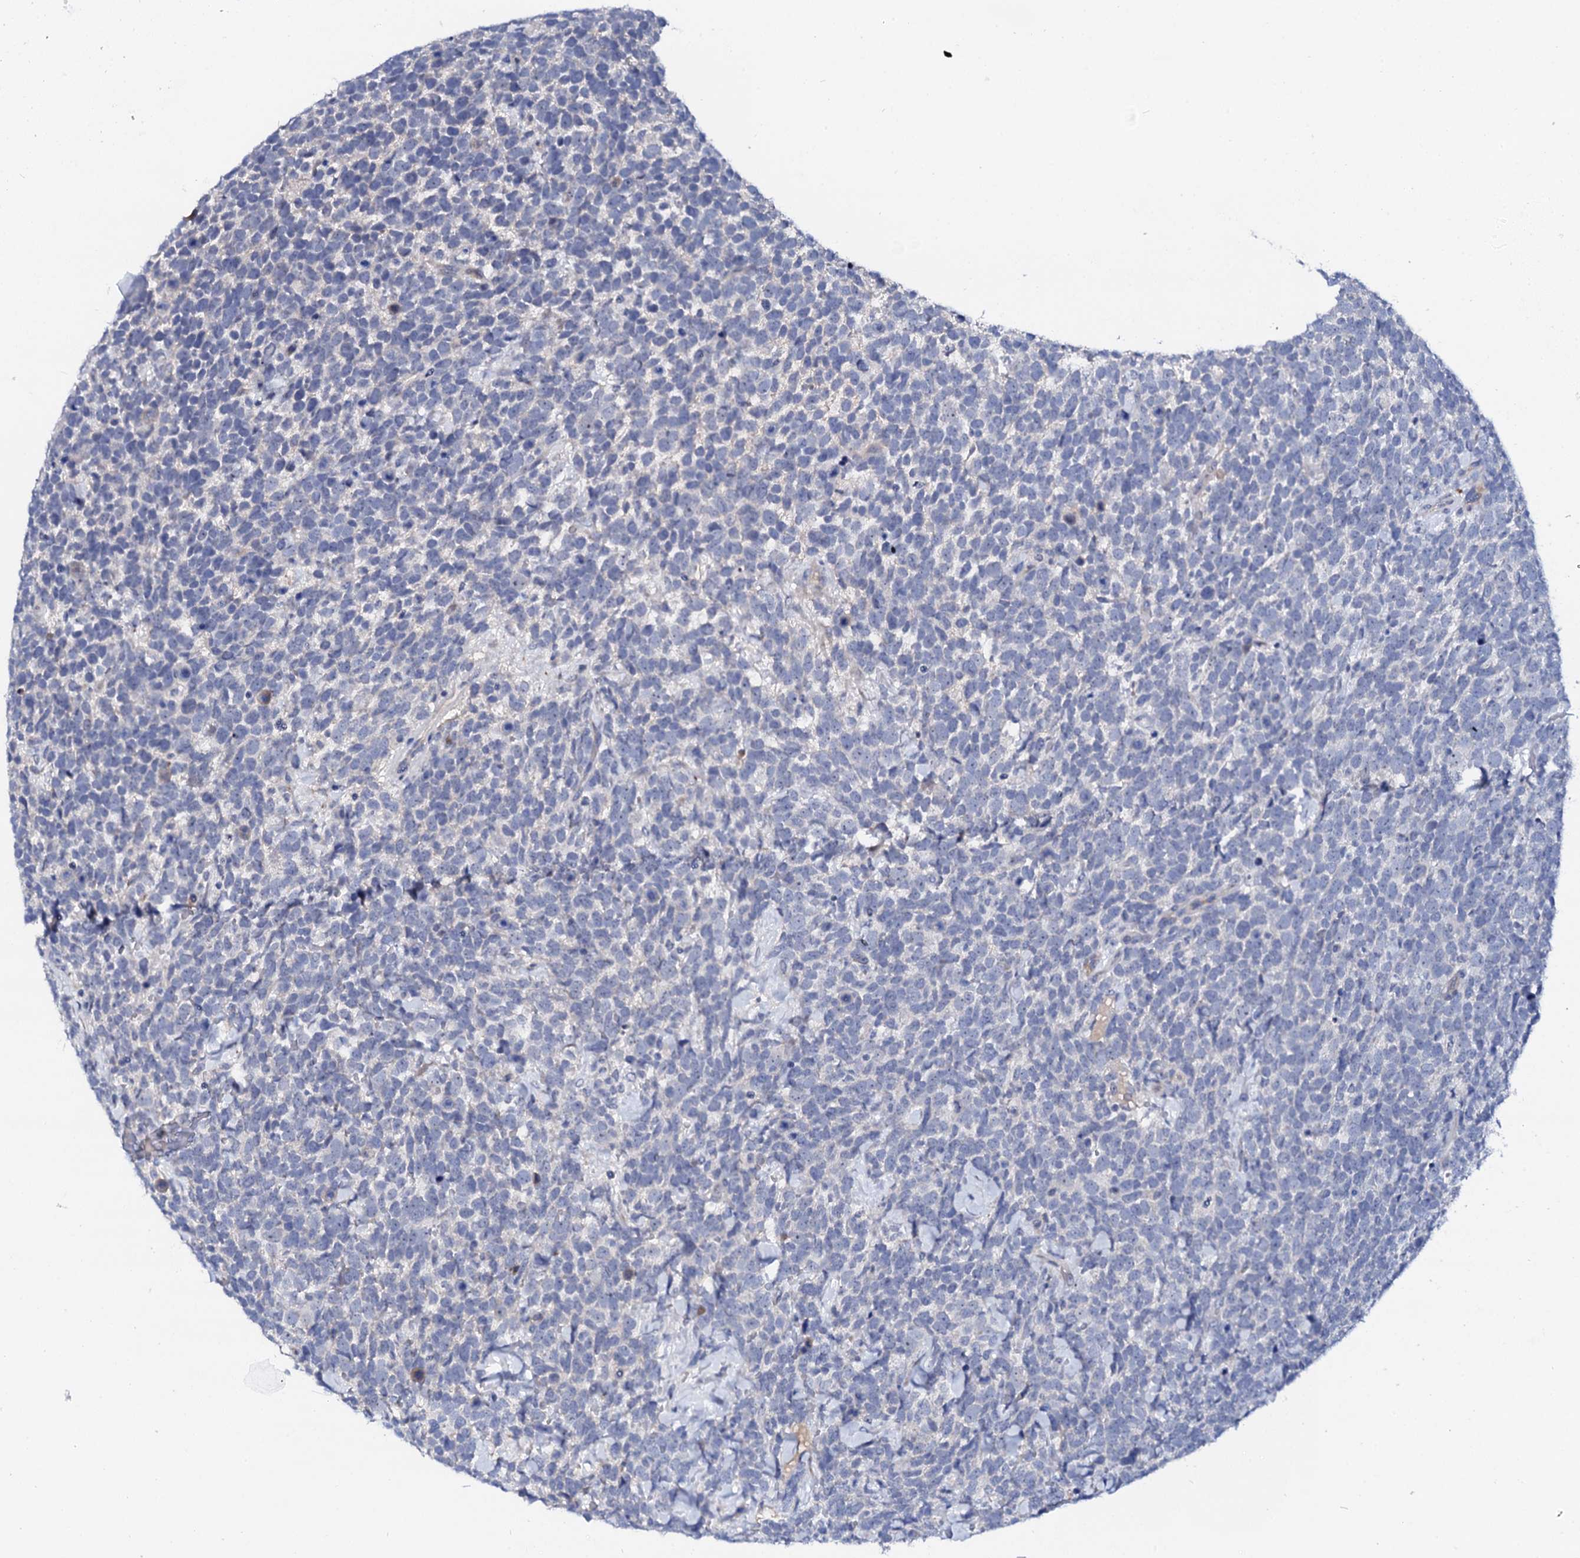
{"staining": {"intensity": "negative", "quantity": "none", "location": "none"}, "tissue": "urothelial cancer", "cell_type": "Tumor cells", "image_type": "cancer", "snomed": [{"axis": "morphology", "description": "Urothelial carcinoma, High grade"}, {"axis": "topography", "description": "Urinary bladder"}], "caption": "This is an immunohistochemistry (IHC) micrograph of human urothelial carcinoma (high-grade). There is no expression in tumor cells.", "gene": "BTBD16", "patient": {"sex": "female", "age": 82}}